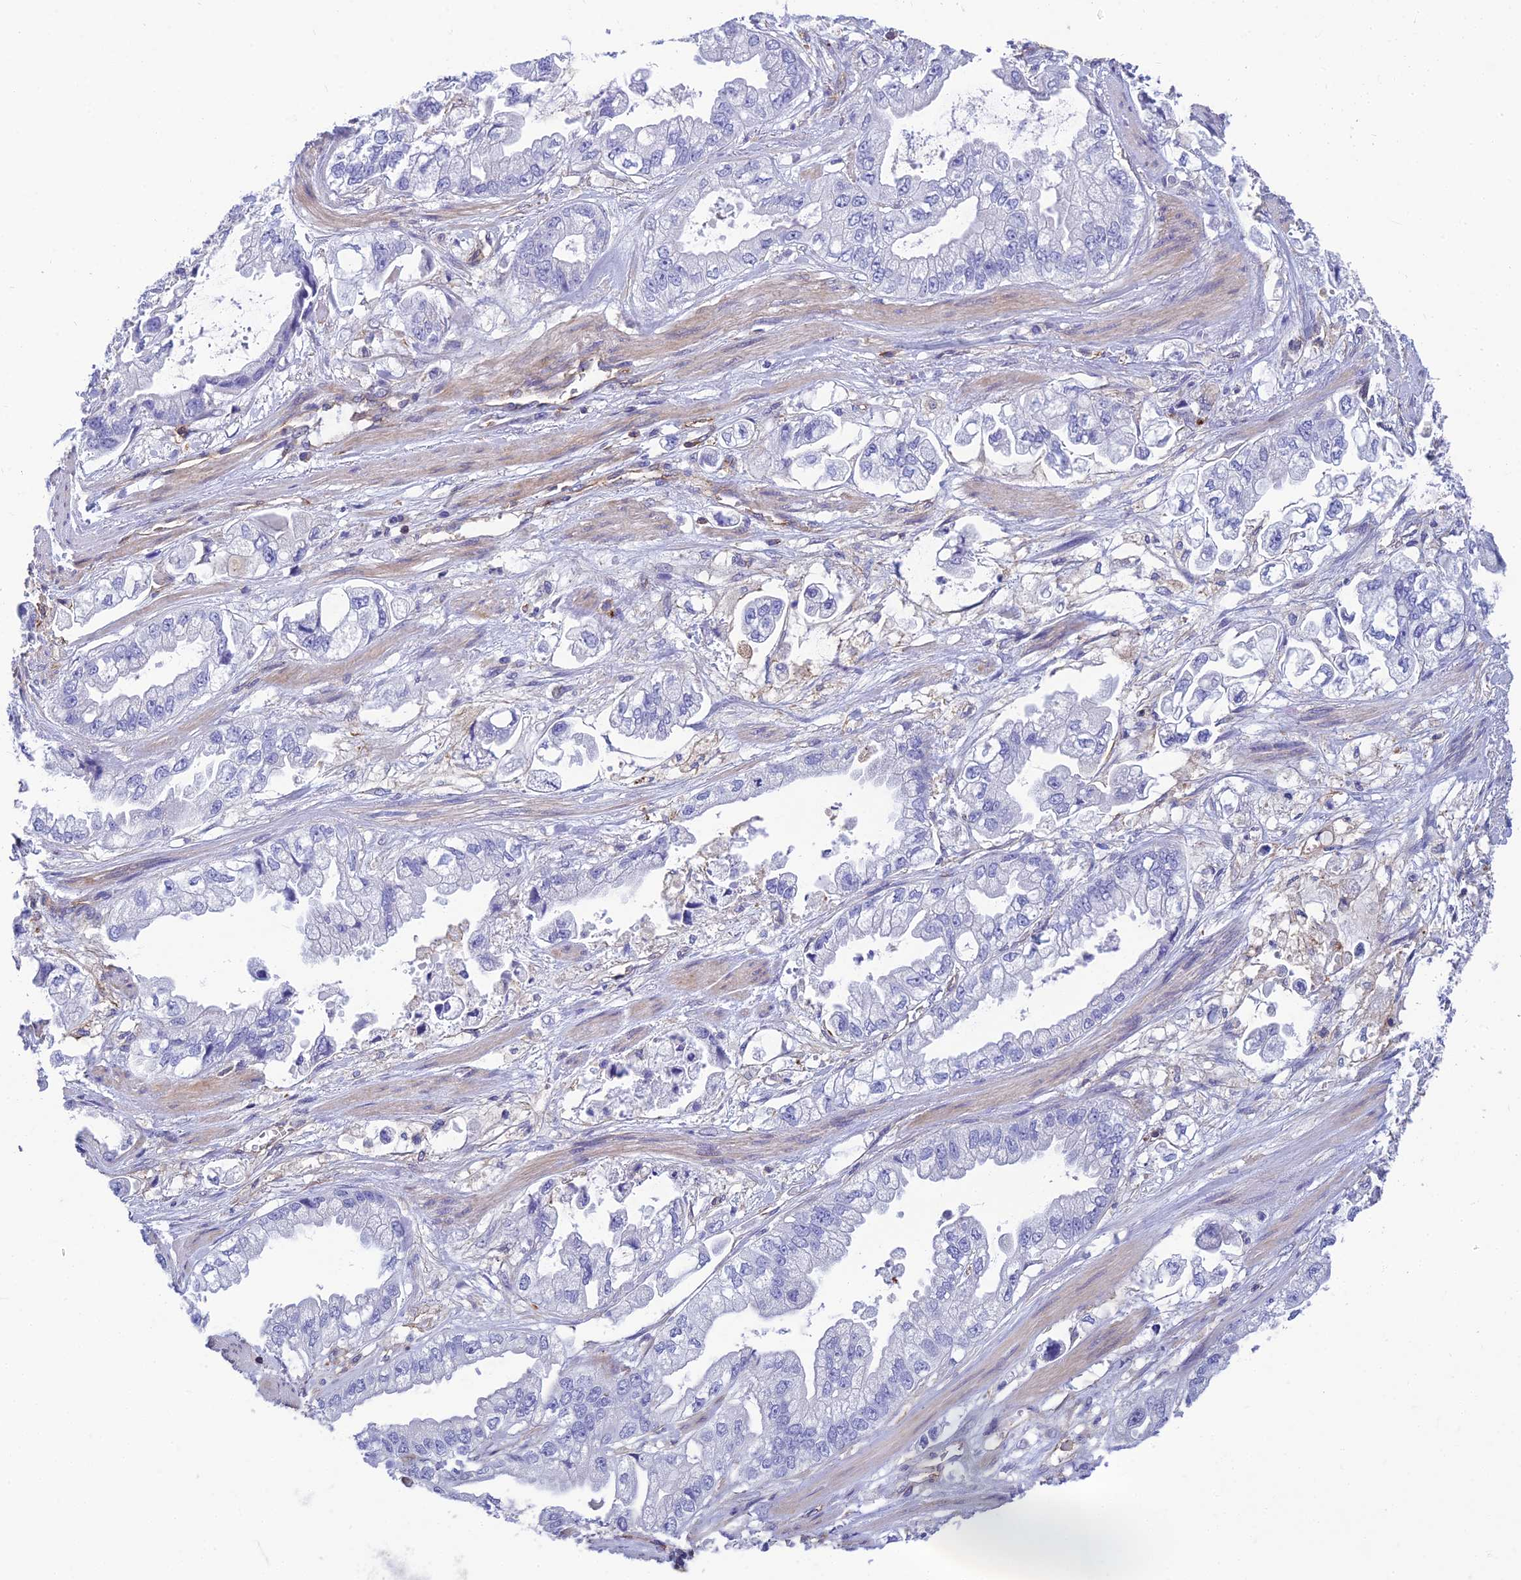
{"staining": {"intensity": "negative", "quantity": "none", "location": "none"}, "tissue": "stomach cancer", "cell_type": "Tumor cells", "image_type": "cancer", "snomed": [{"axis": "morphology", "description": "Adenocarcinoma, NOS"}, {"axis": "topography", "description": "Stomach"}], "caption": "Immunohistochemistry (IHC) histopathology image of neoplastic tissue: human adenocarcinoma (stomach) stained with DAB exhibits no significant protein staining in tumor cells.", "gene": "PPP1R18", "patient": {"sex": "male", "age": 62}}